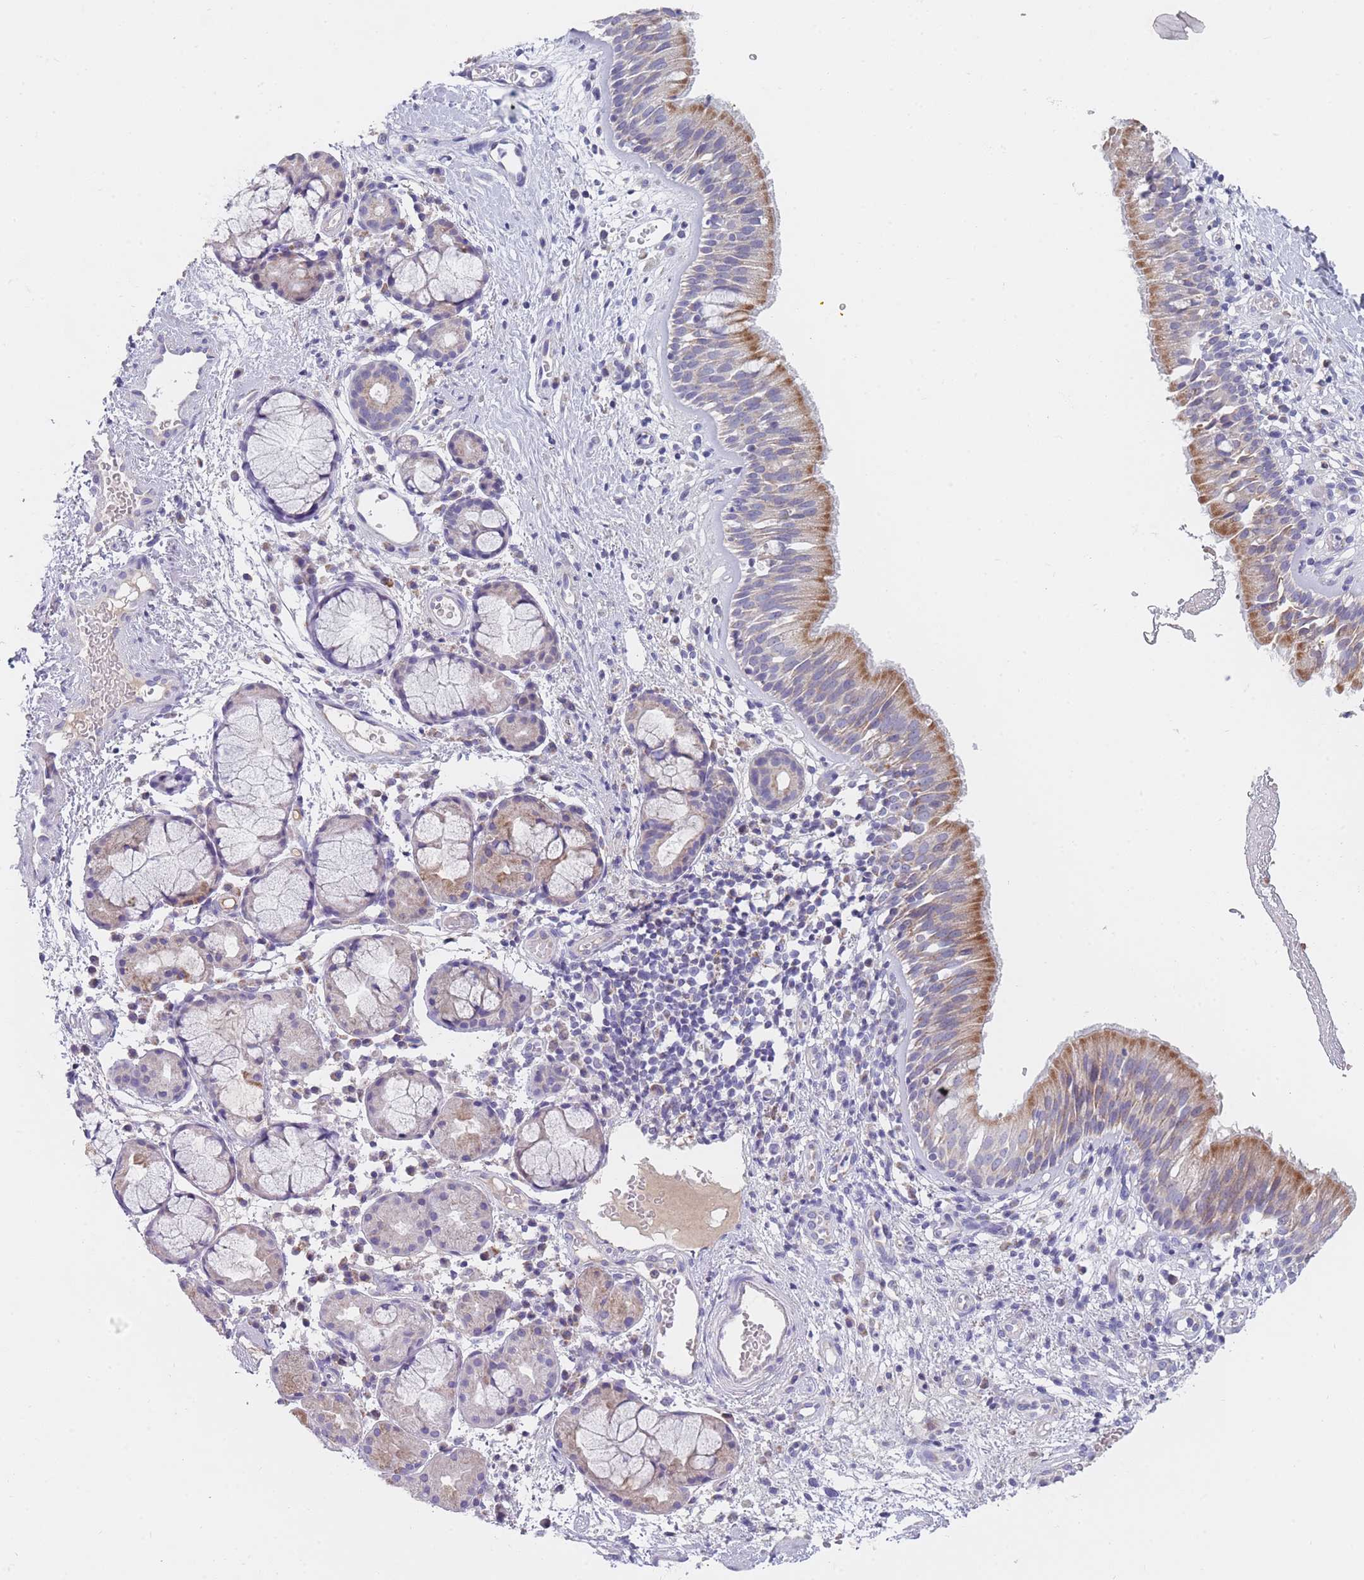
{"staining": {"intensity": "moderate", "quantity": "25%-75%", "location": "cytoplasmic/membranous"}, "tissue": "nasopharynx", "cell_type": "Respiratory epithelial cells", "image_type": "normal", "snomed": [{"axis": "morphology", "description": "Normal tissue, NOS"}, {"axis": "topography", "description": "Nasopharynx"}], "caption": "This image reveals immunohistochemistry (IHC) staining of normal human nasopharynx, with medium moderate cytoplasmic/membranous positivity in approximately 25%-75% of respiratory epithelial cells.", "gene": "MRPS14", "patient": {"sex": "male", "age": 65}}